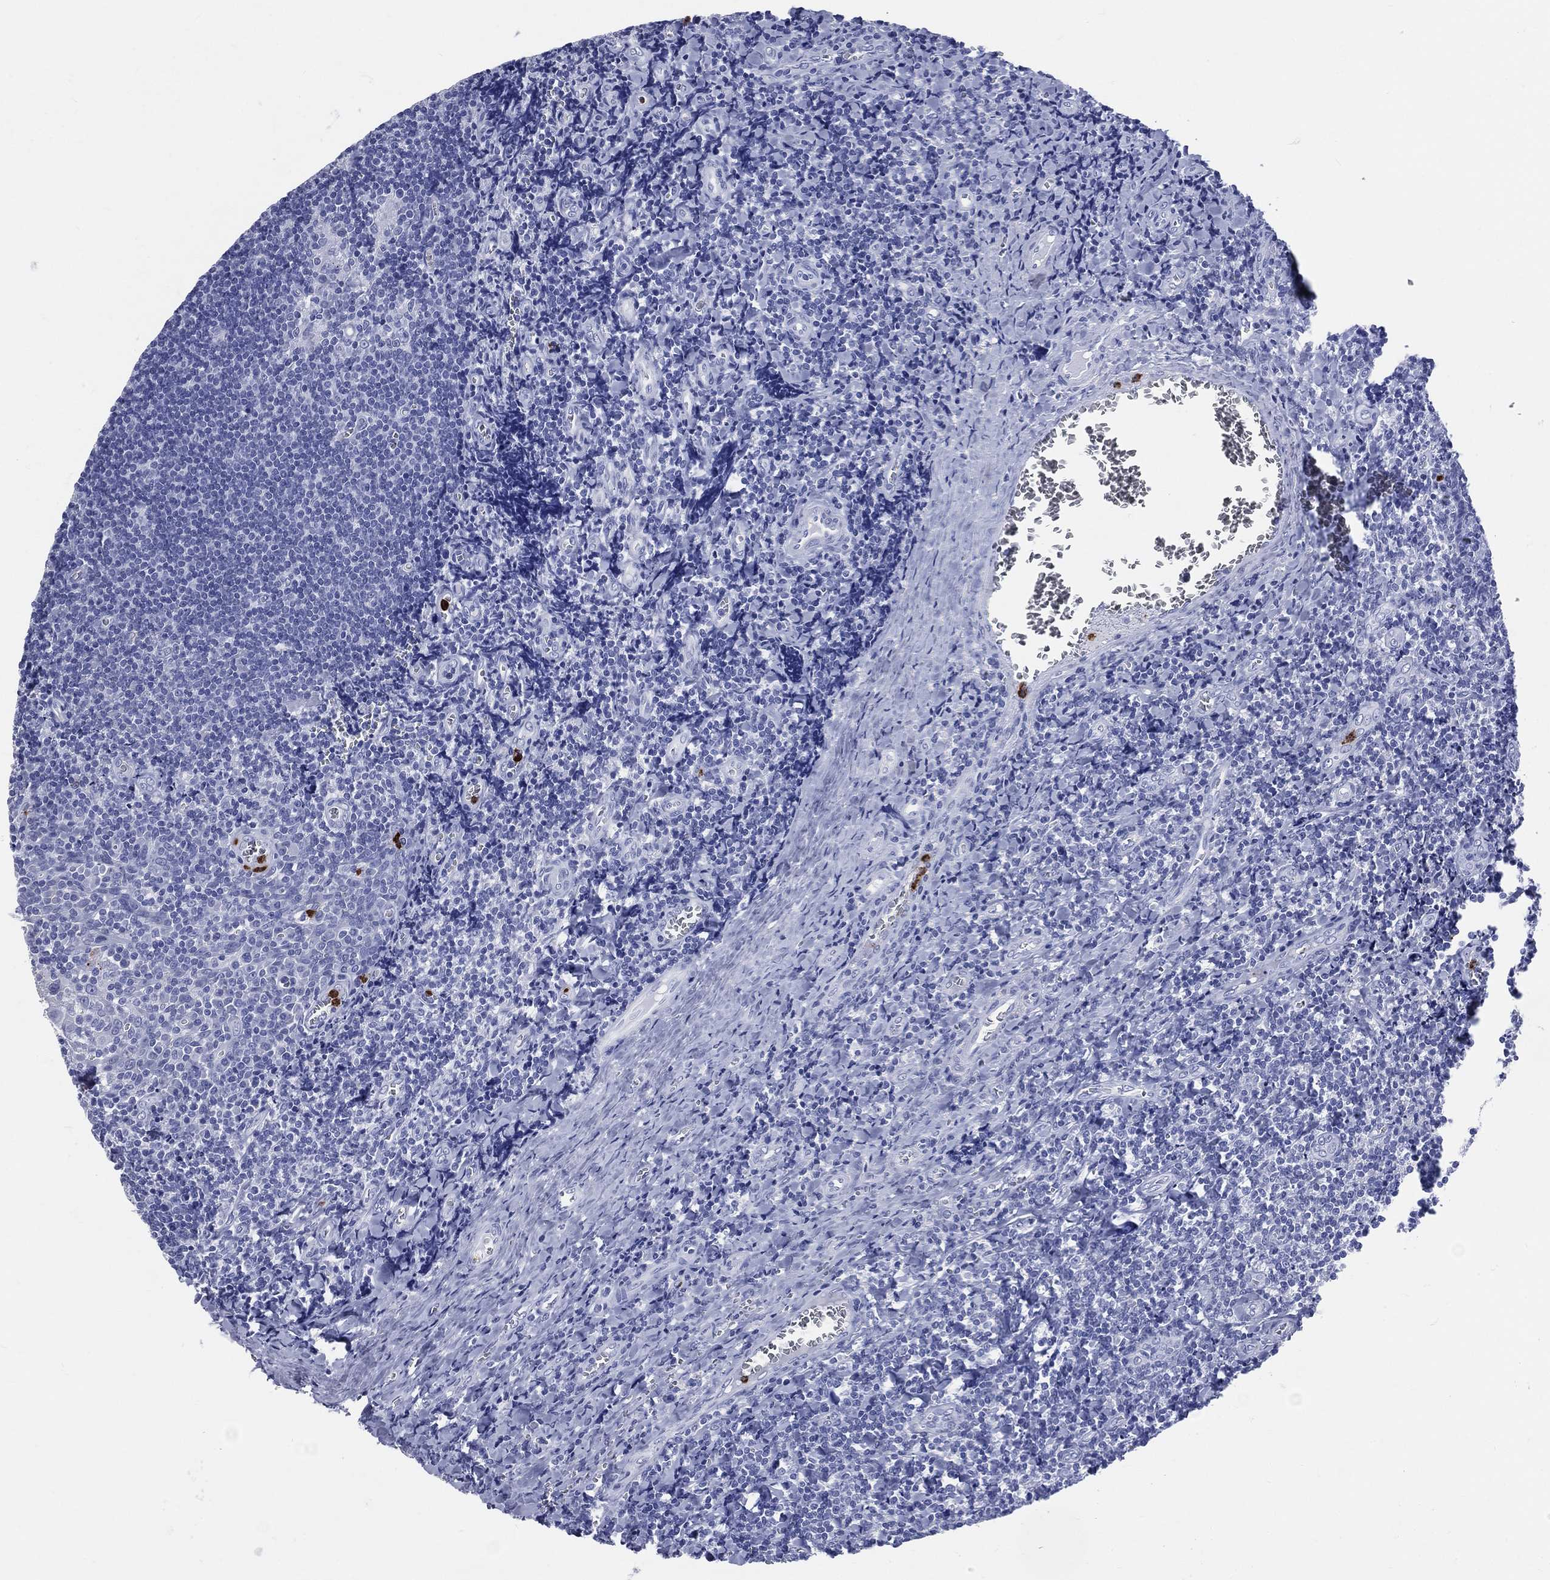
{"staining": {"intensity": "negative", "quantity": "none", "location": "none"}, "tissue": "tonsil", "cell_type": "Germinal center cells", "image_type": "normal", "snomed": [{"axis": "morphology", "description": "Normal tissue, NOS"}, {"axis": "morphology", "description": "Inflammation, NOS"}, {"axis": "topography", "description": "Tonsil"}], "caption": "Tonsil stained for a protein using immunohistochemistry (IHC) shows no expression germinal center cells.", "gene": "PGLYRP1", "patient": {"sex": "female", "age": 31}}